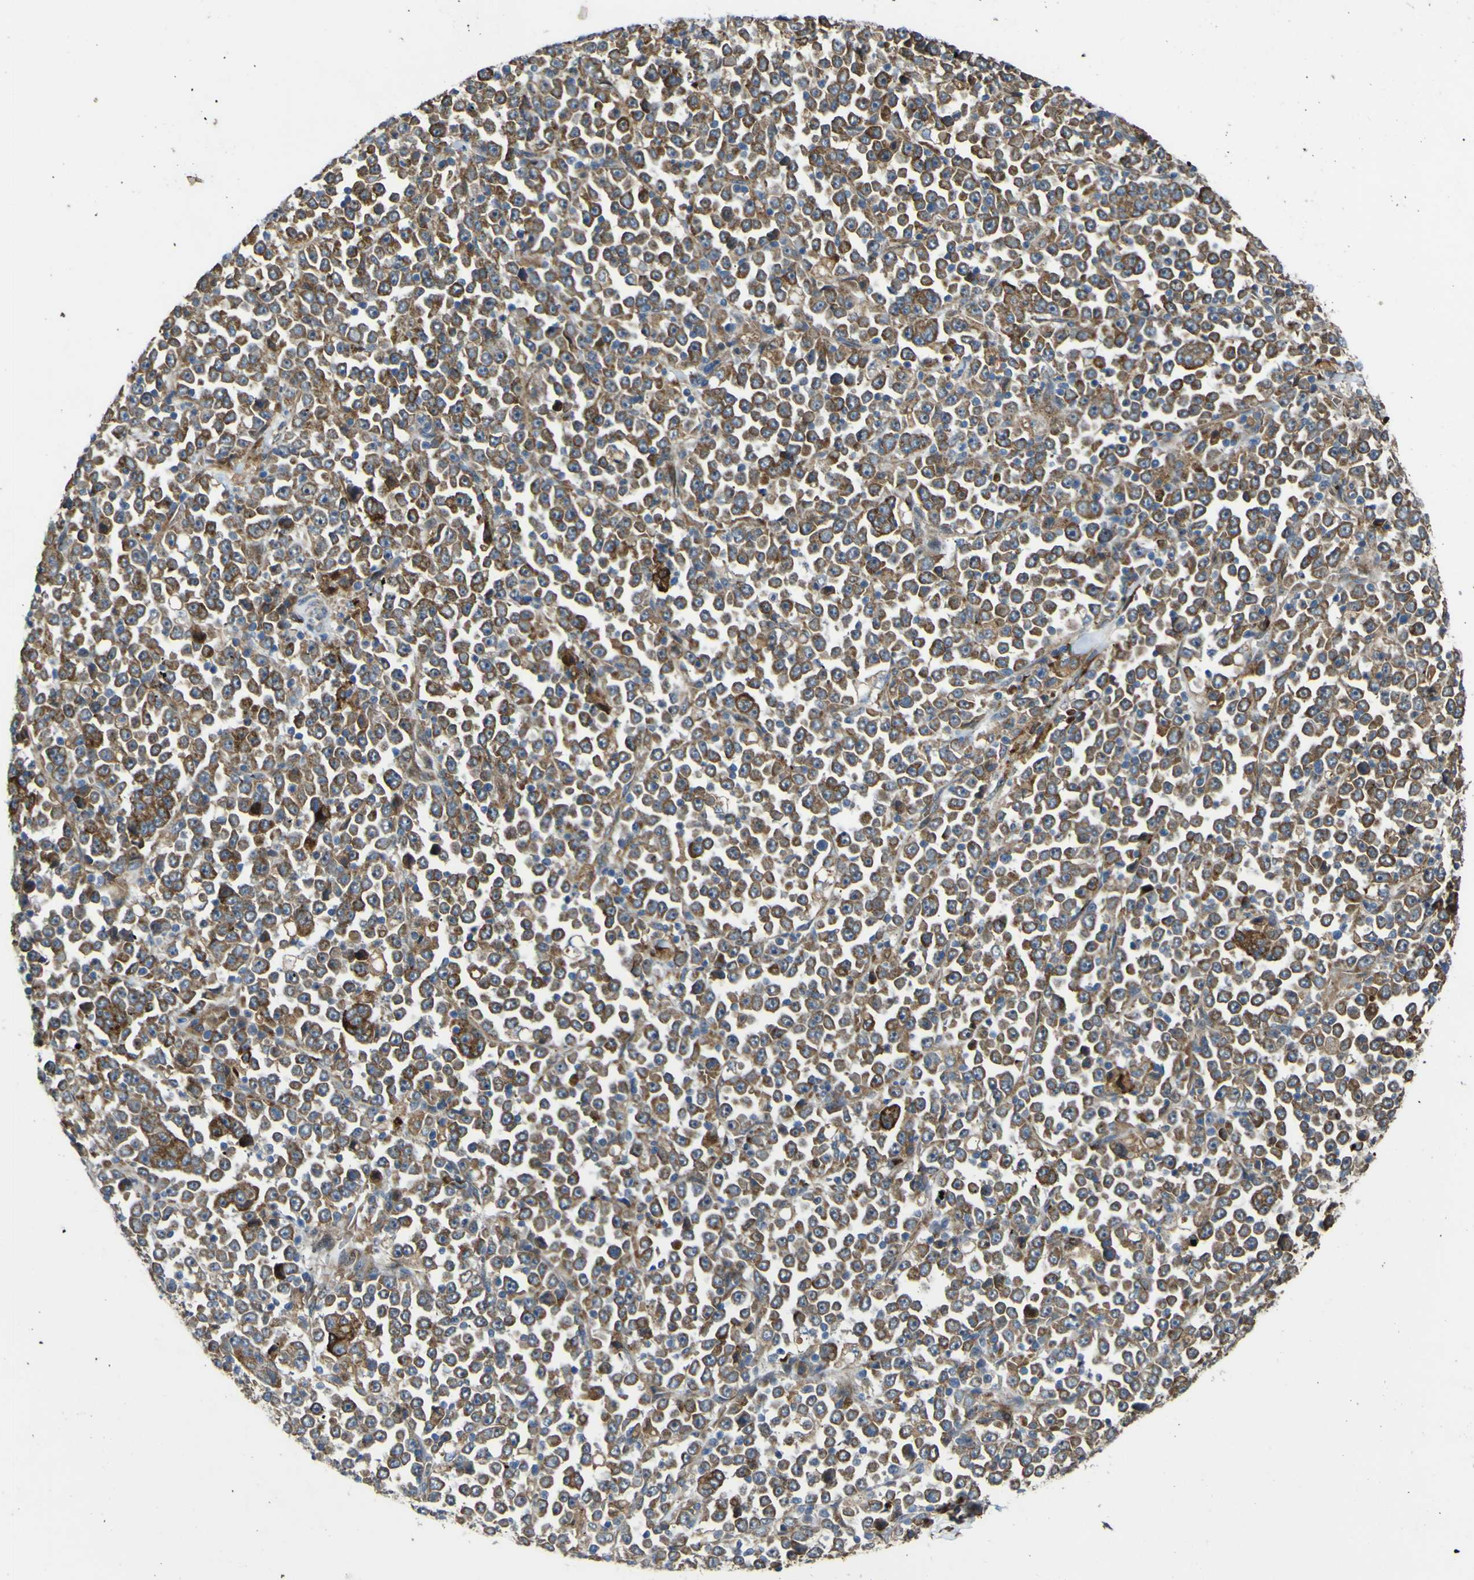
{"staining": {"intensity": "moderate", "quantity": ">75%", "location": "cytoplasmic/membranous"}, "tissue": "stomach cancer", "cell_type": "Tumor cells", "image_type": "cancer", "snomed": [{"axis": "morphology", "description": "Normal tissue, NOS"}, {"axis": "morphology", "description": "Adenocarcinoma, NOS"}, {"axis": "topography", "description": "Stomach, upper"}, {"axis": "topography", "description": "Stomach"}], "caption": "Protein expression analysis of adenocarcinoma (stomach) reveals moderate cytoplasmic/membranous staining in about >75% of tumor cells. Immunohistochemistry stains the protein in brown and the nuclei are stained blue.", "gene": "LBHD1", "patient": {"sex": "male", "age": 59}}